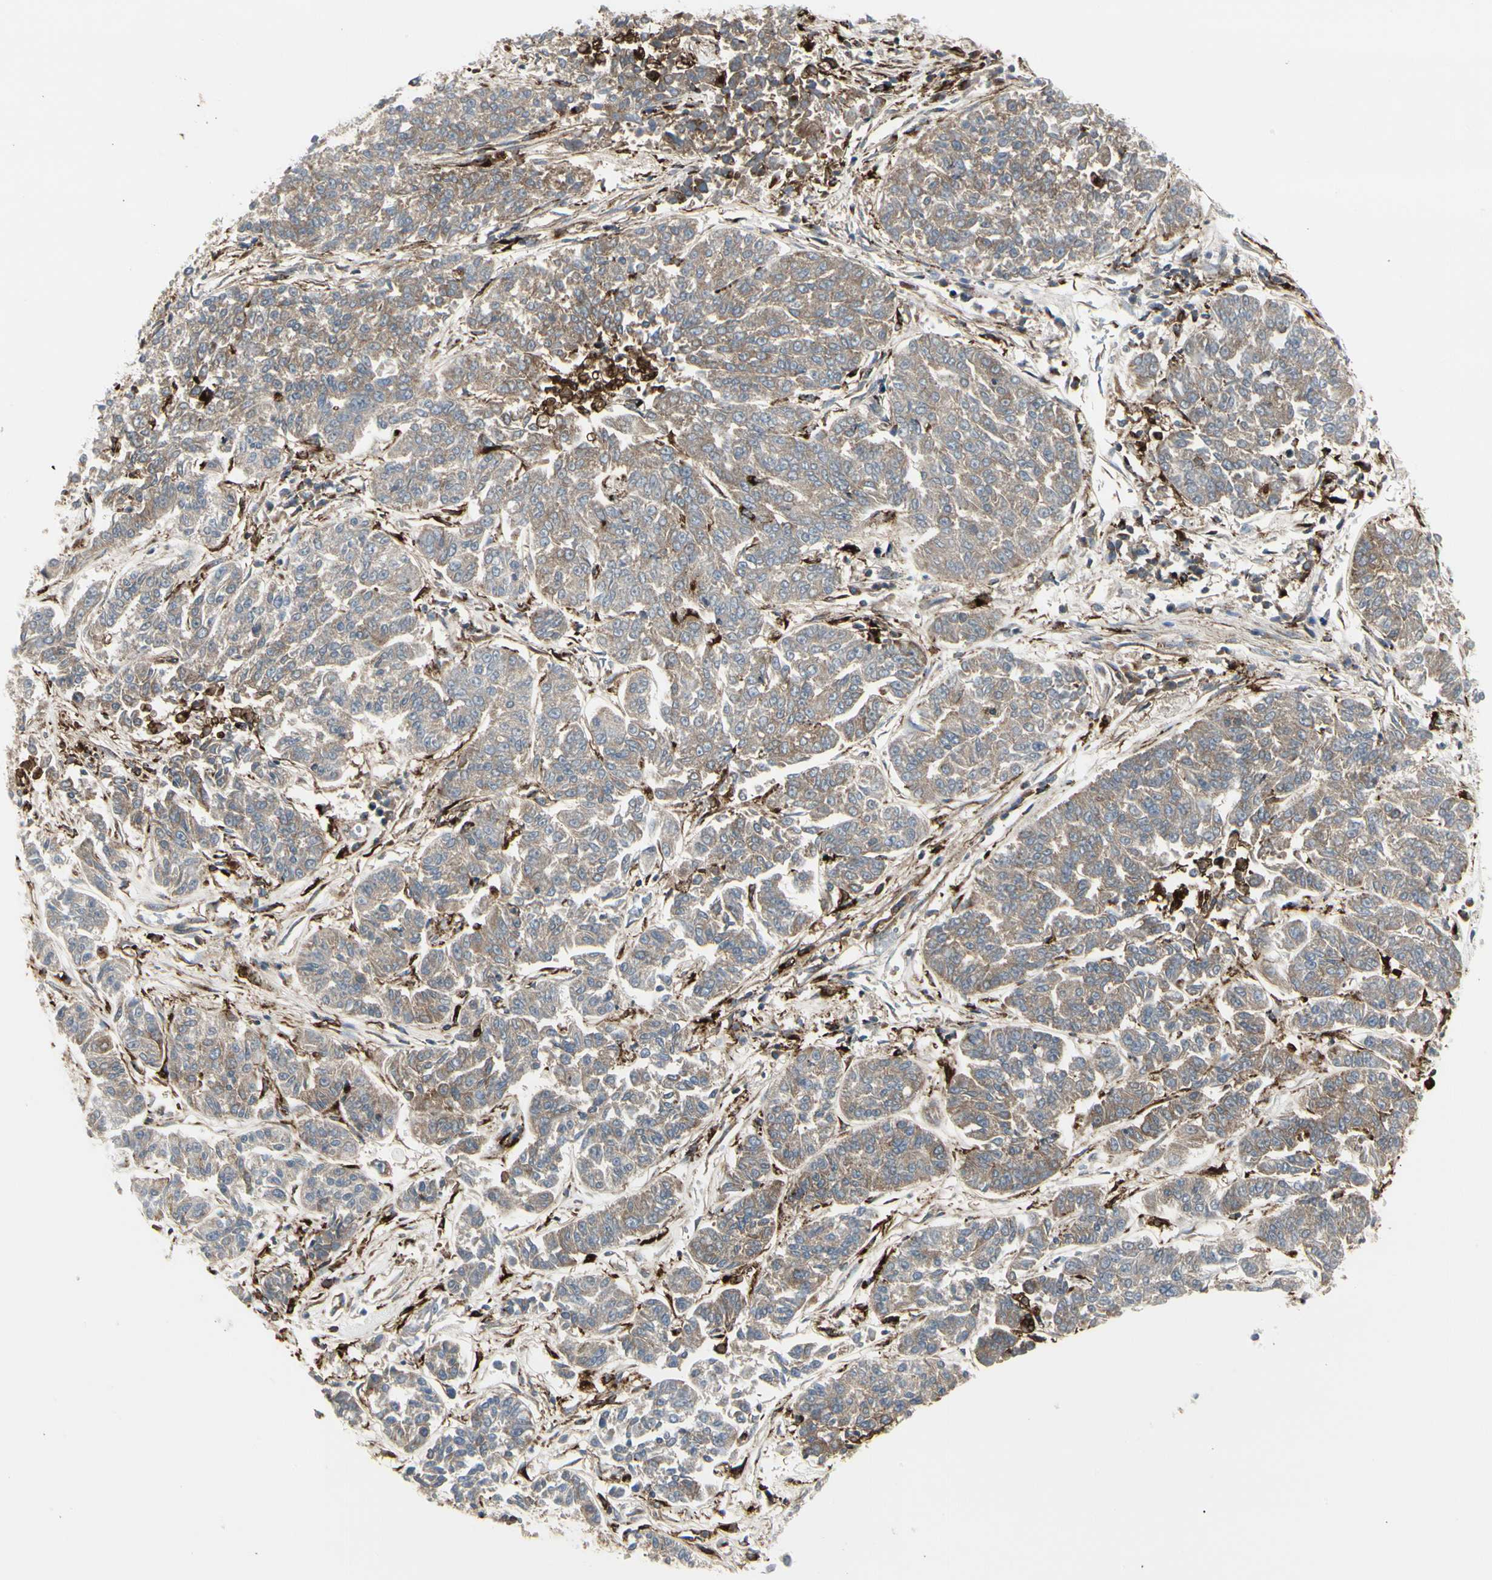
{"staining": {"intensity": "weak", "quantity": "25%-75%", "location": "cytoplasmic/membranous"}, "tissue": "lung cancer", "cell_type": "Tumor cells", "image_type": "cancer", "snomed": [{"axis": "morphology", "description": "Adenocarcinoma, NOS"}, {"axis": "topography", "description": "Lung"}], "caption": "Human lung adenocarcinoma stained for a protein (brown) reveals weak cytoplasmic/membranous positive positivity in approximately 25%-75% of tumor cells.", "gene": "ATP6V1B2", "patient": {"sex": "male", "age": 84}}